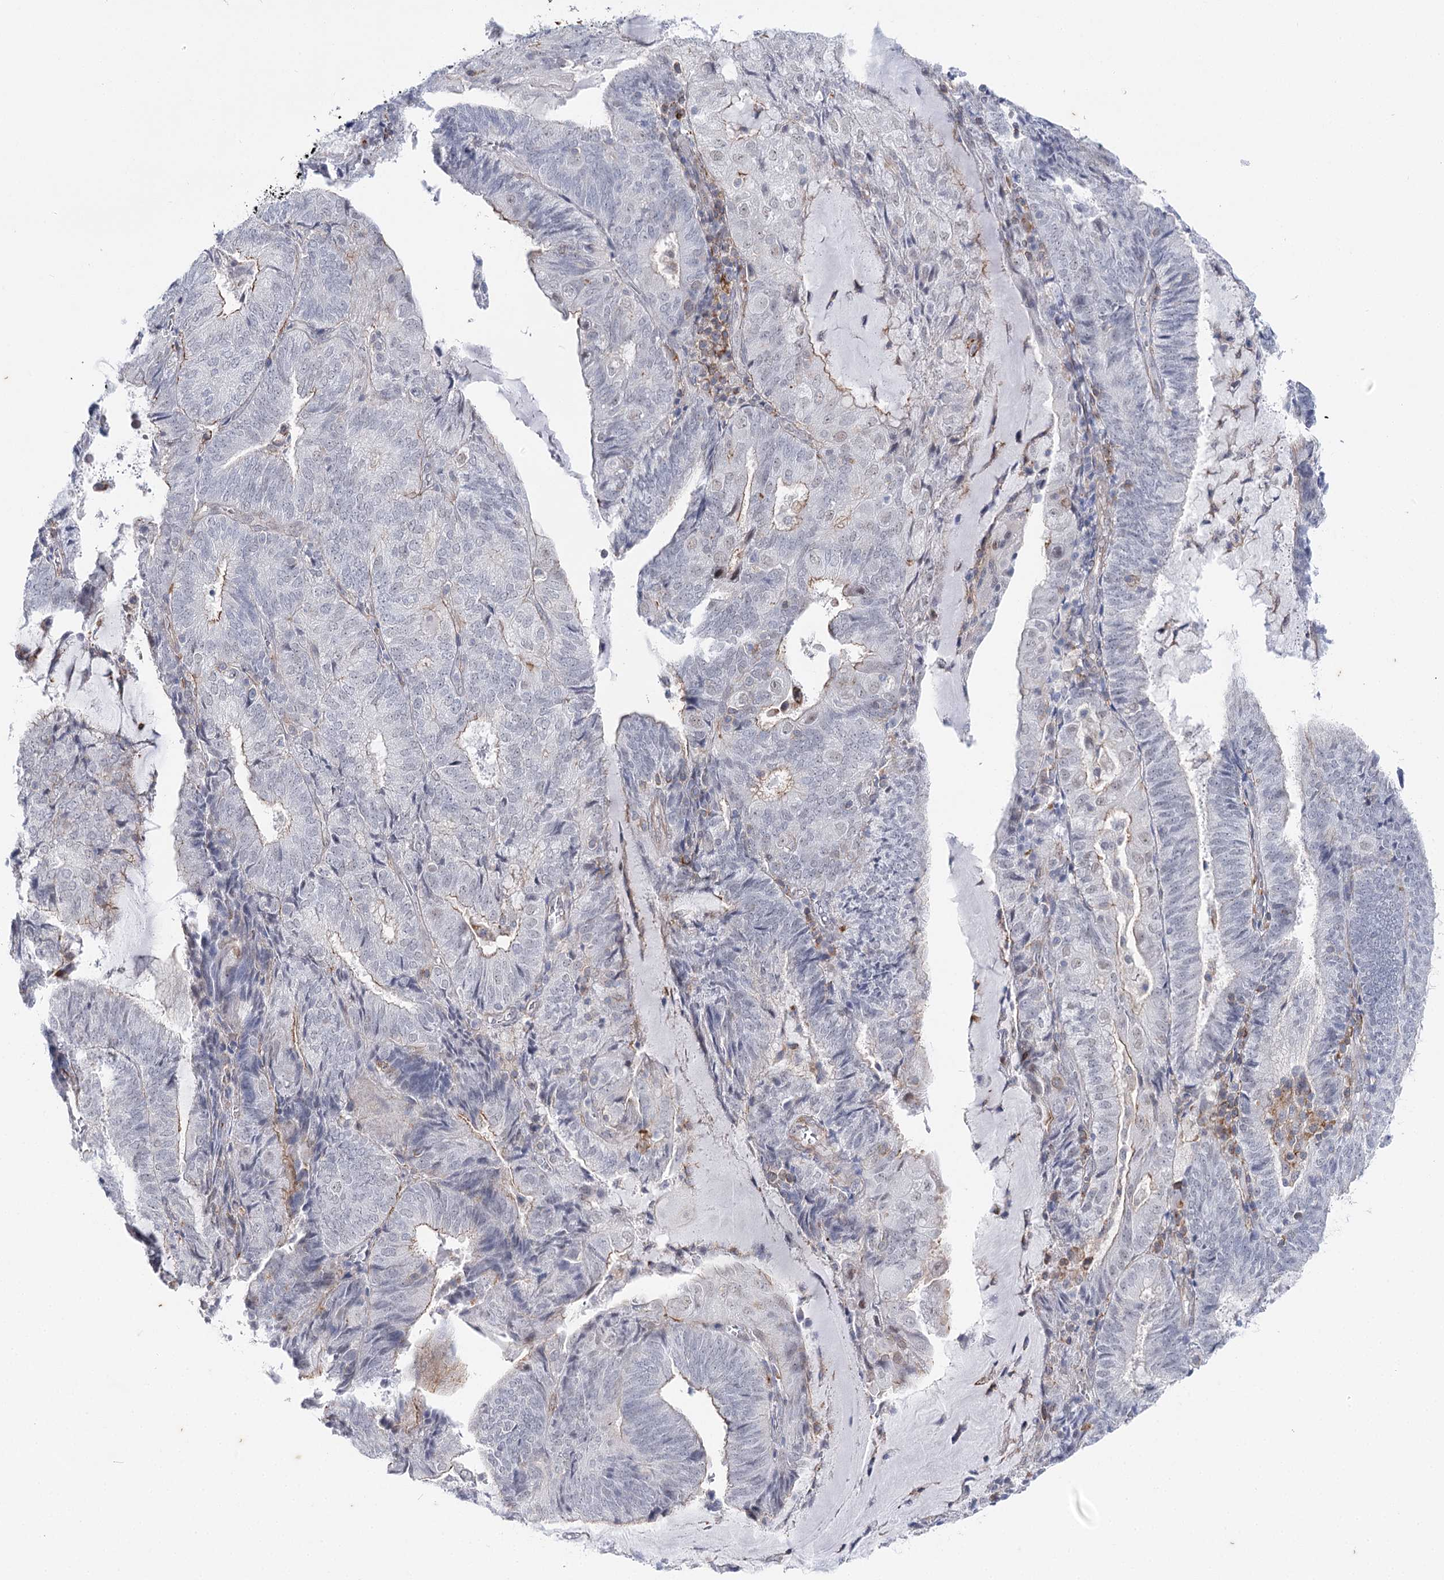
{"staining": {"intensity": "negative", "quantity": "none", "location": "none"}, "tissue": "endometrial cancer", "cell_type": "Tumor cells", "image_type": "cancer", "snomed": [{"axis": "morphology", "description": "Adenocarcinoma, NOS"}, {"axis": "topography", "description": "Endometrium"}], "caption": "IHC micrograph of neoplastic tissue: human adenocarcinoma (endometrial) stained with DAB (3,3'-diaminobenzidine) shows no significant protein positivity in tumor cells.", "gene": "AGXT2", "patient": {"sex": "female", "age": 81}}